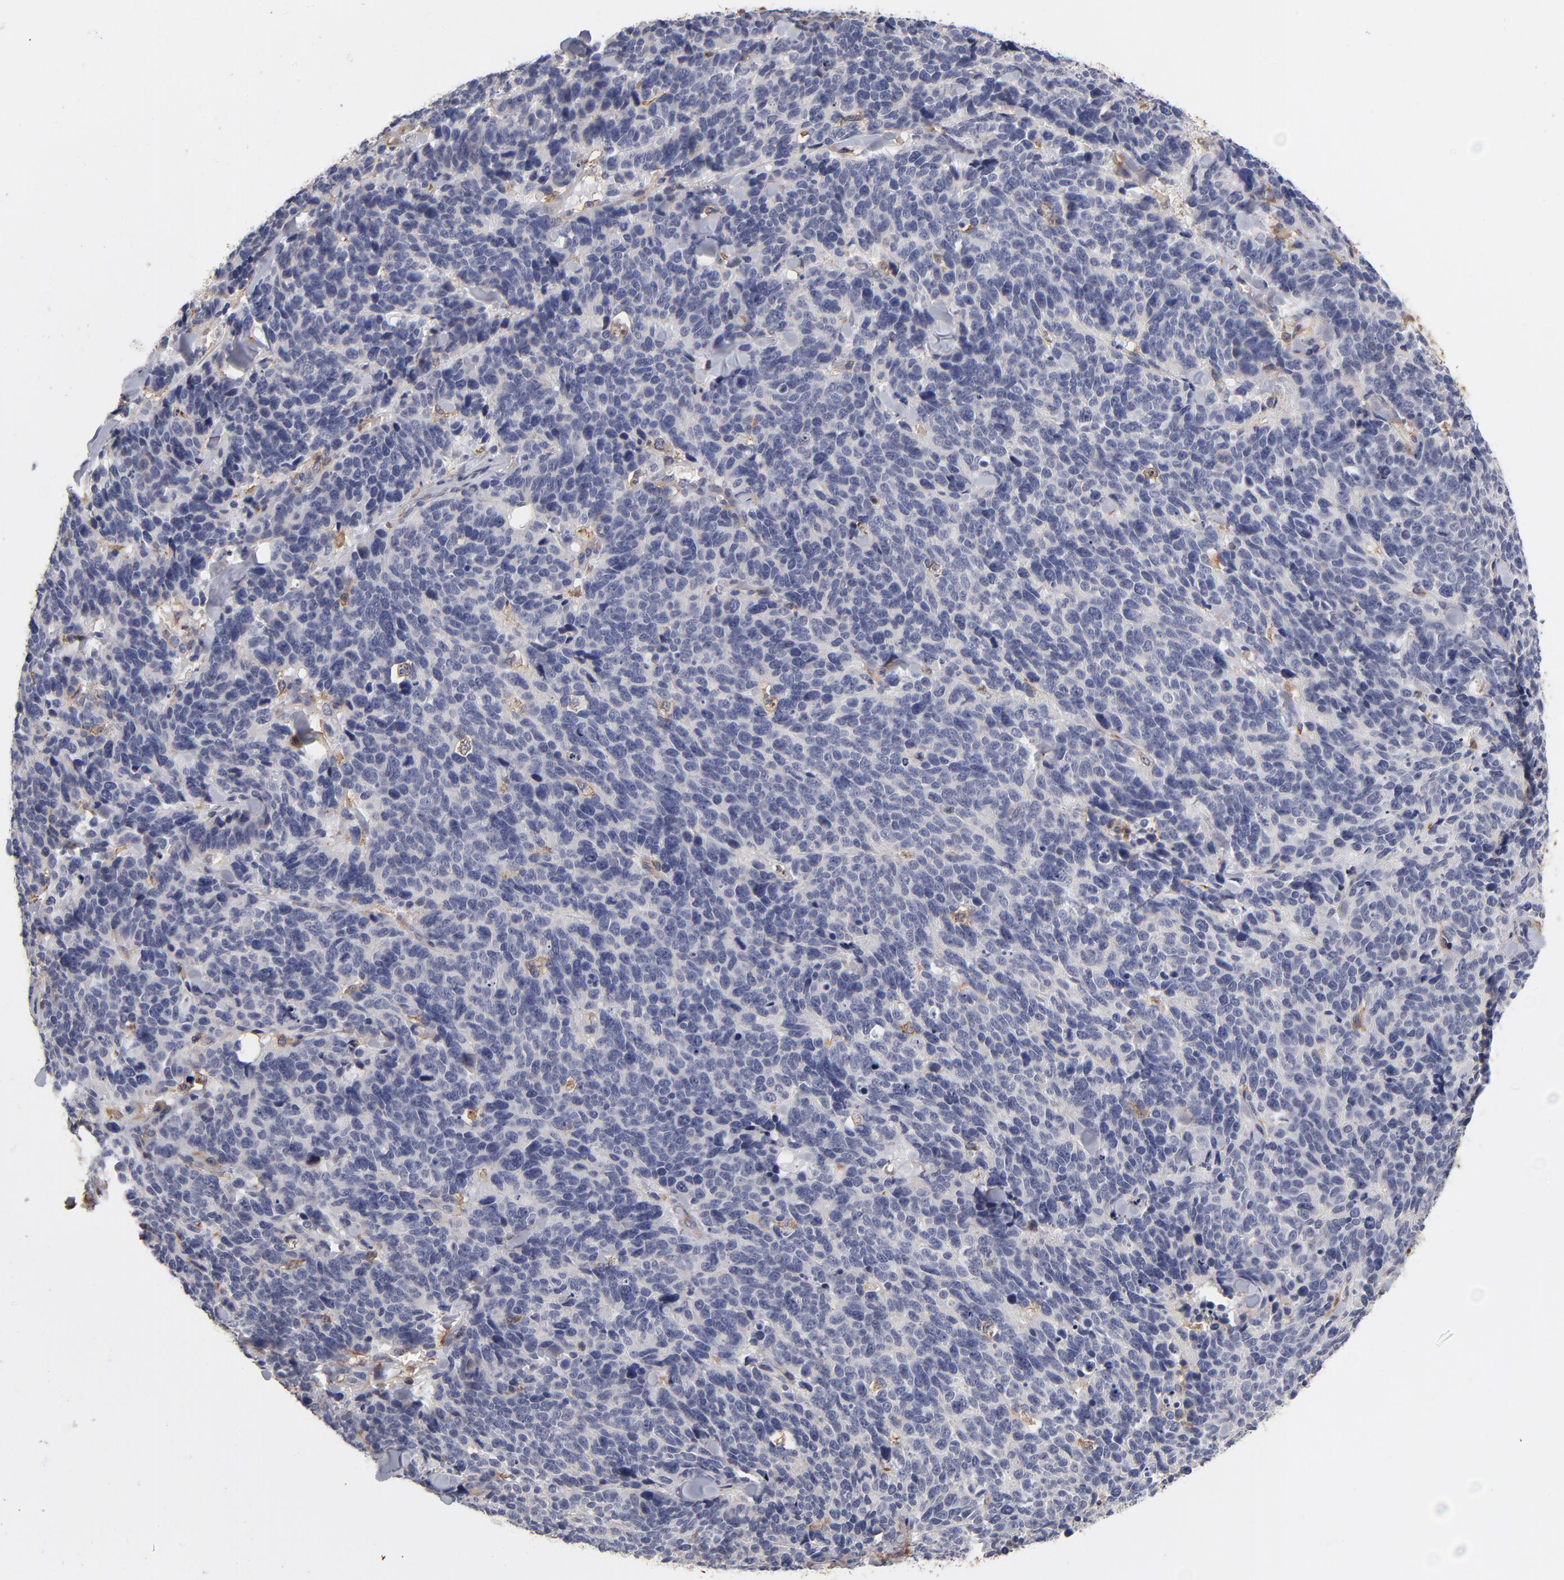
{"staining": {"intensity": "negative", "quantity": "none", "location": "none"}, "tissue": "lung cancer", "cell_type": "Tumor cells", "image_type": "cancer", "snomed": [{"axis": "morphology", "description": "Neoplasm, malignant, NOS"}, {"axis": "topography", "description": "Lung"}], "caption": "Immunohistochemical staining of human lung cancer (malignant neoplasm) demonstrates no significant expression in tumor cells.", "gene": "FCMR", "patient": {"sex": "female", "age": 58}}